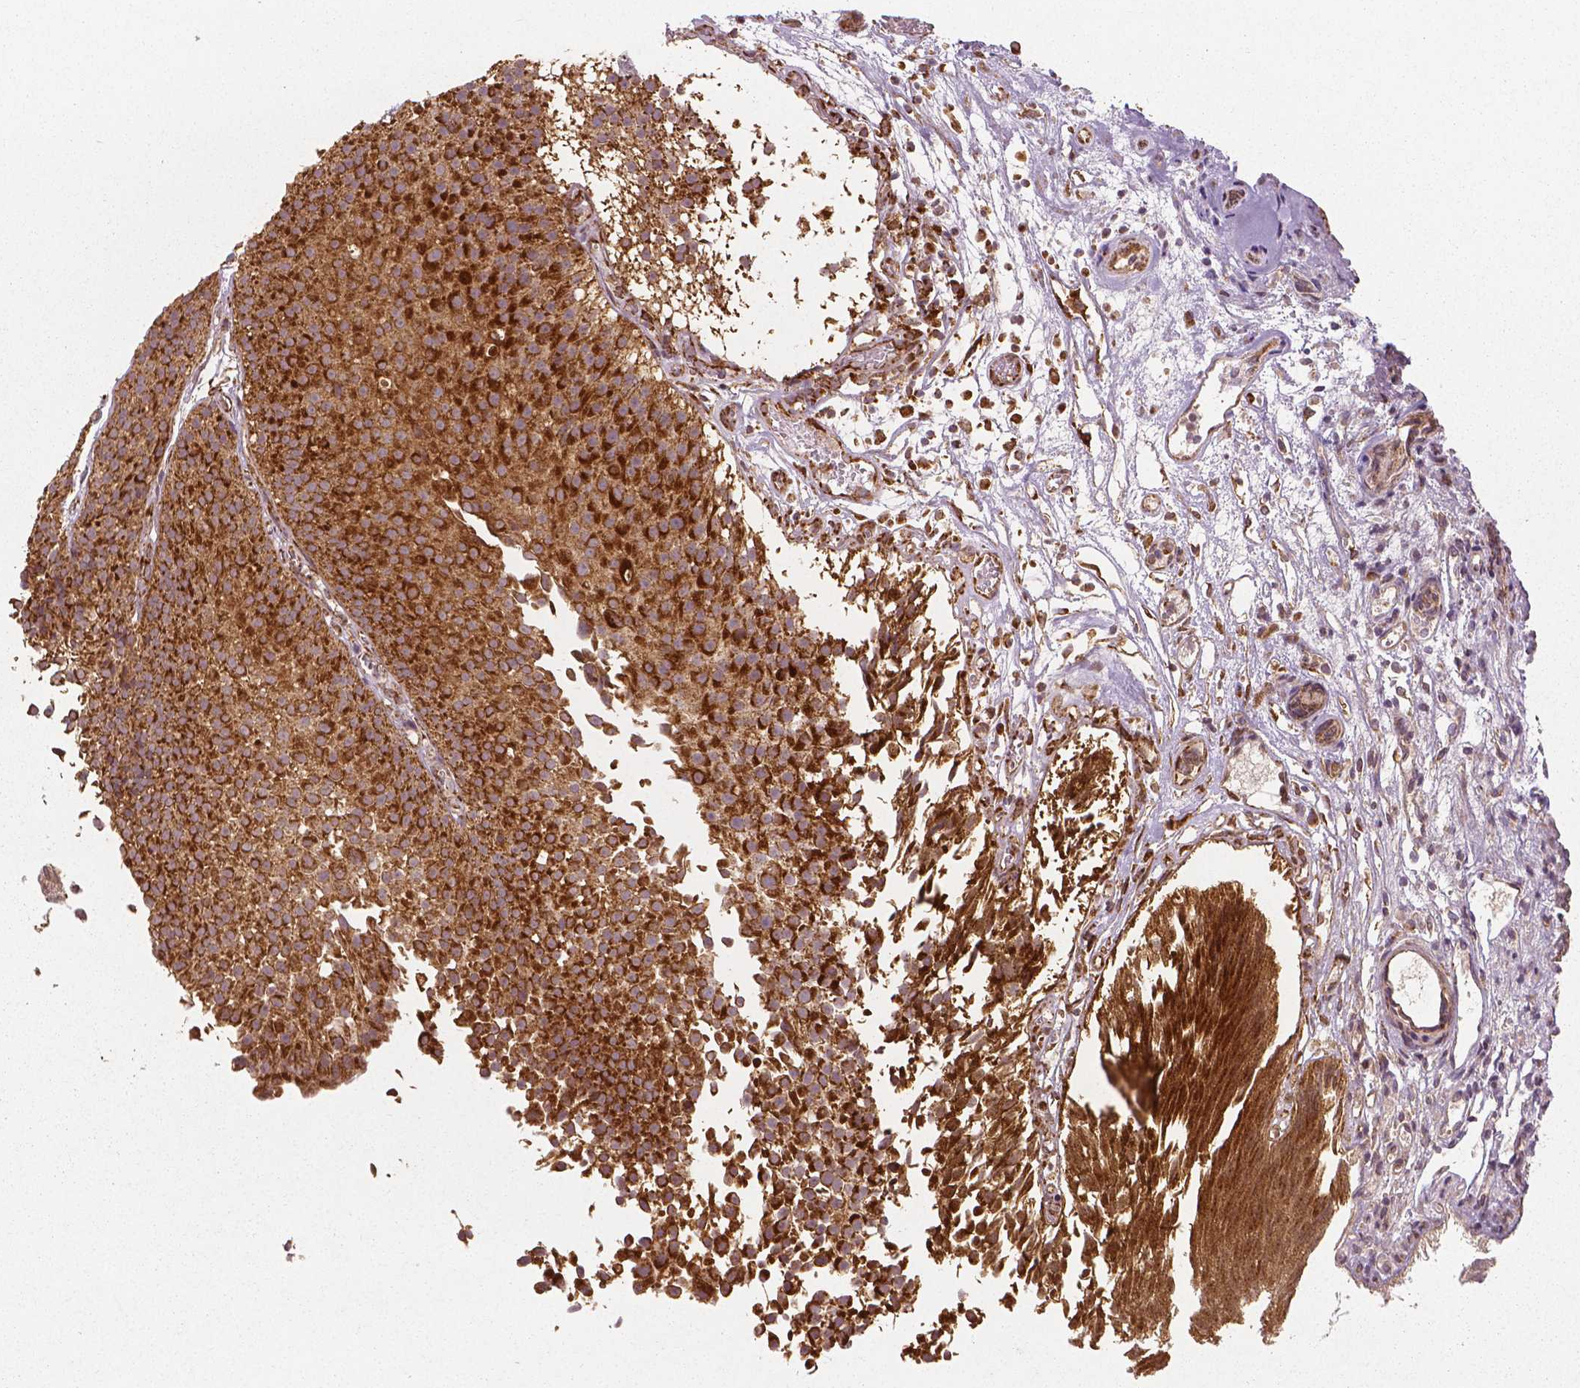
{"staining": {"intensity": "strong", "quantity": ">75%", "location": "cytoplasmic/membranous"}, "tissue": "urothelial cancer", "cell_type": "Tumor cells", "image_type": "cancer", "snomed": [{"axis": "morphology", "description": "Urothelial carcinoma, Low grade"}, {"axis": "topography", "description": "Urinary bladder"}], "caption": "Urothelial cancer stained with IHC shows strong cytoplasmic/membranous positivity in approximately >75% of tumor cells. The staining was performed using DAB to visualize the protein expression in brown, while the nuclei were stained in blue with hematoxylin (Magnification: 20x).", "gene": "PGAM5", "patient": {"sex": "male", "age": 80}}